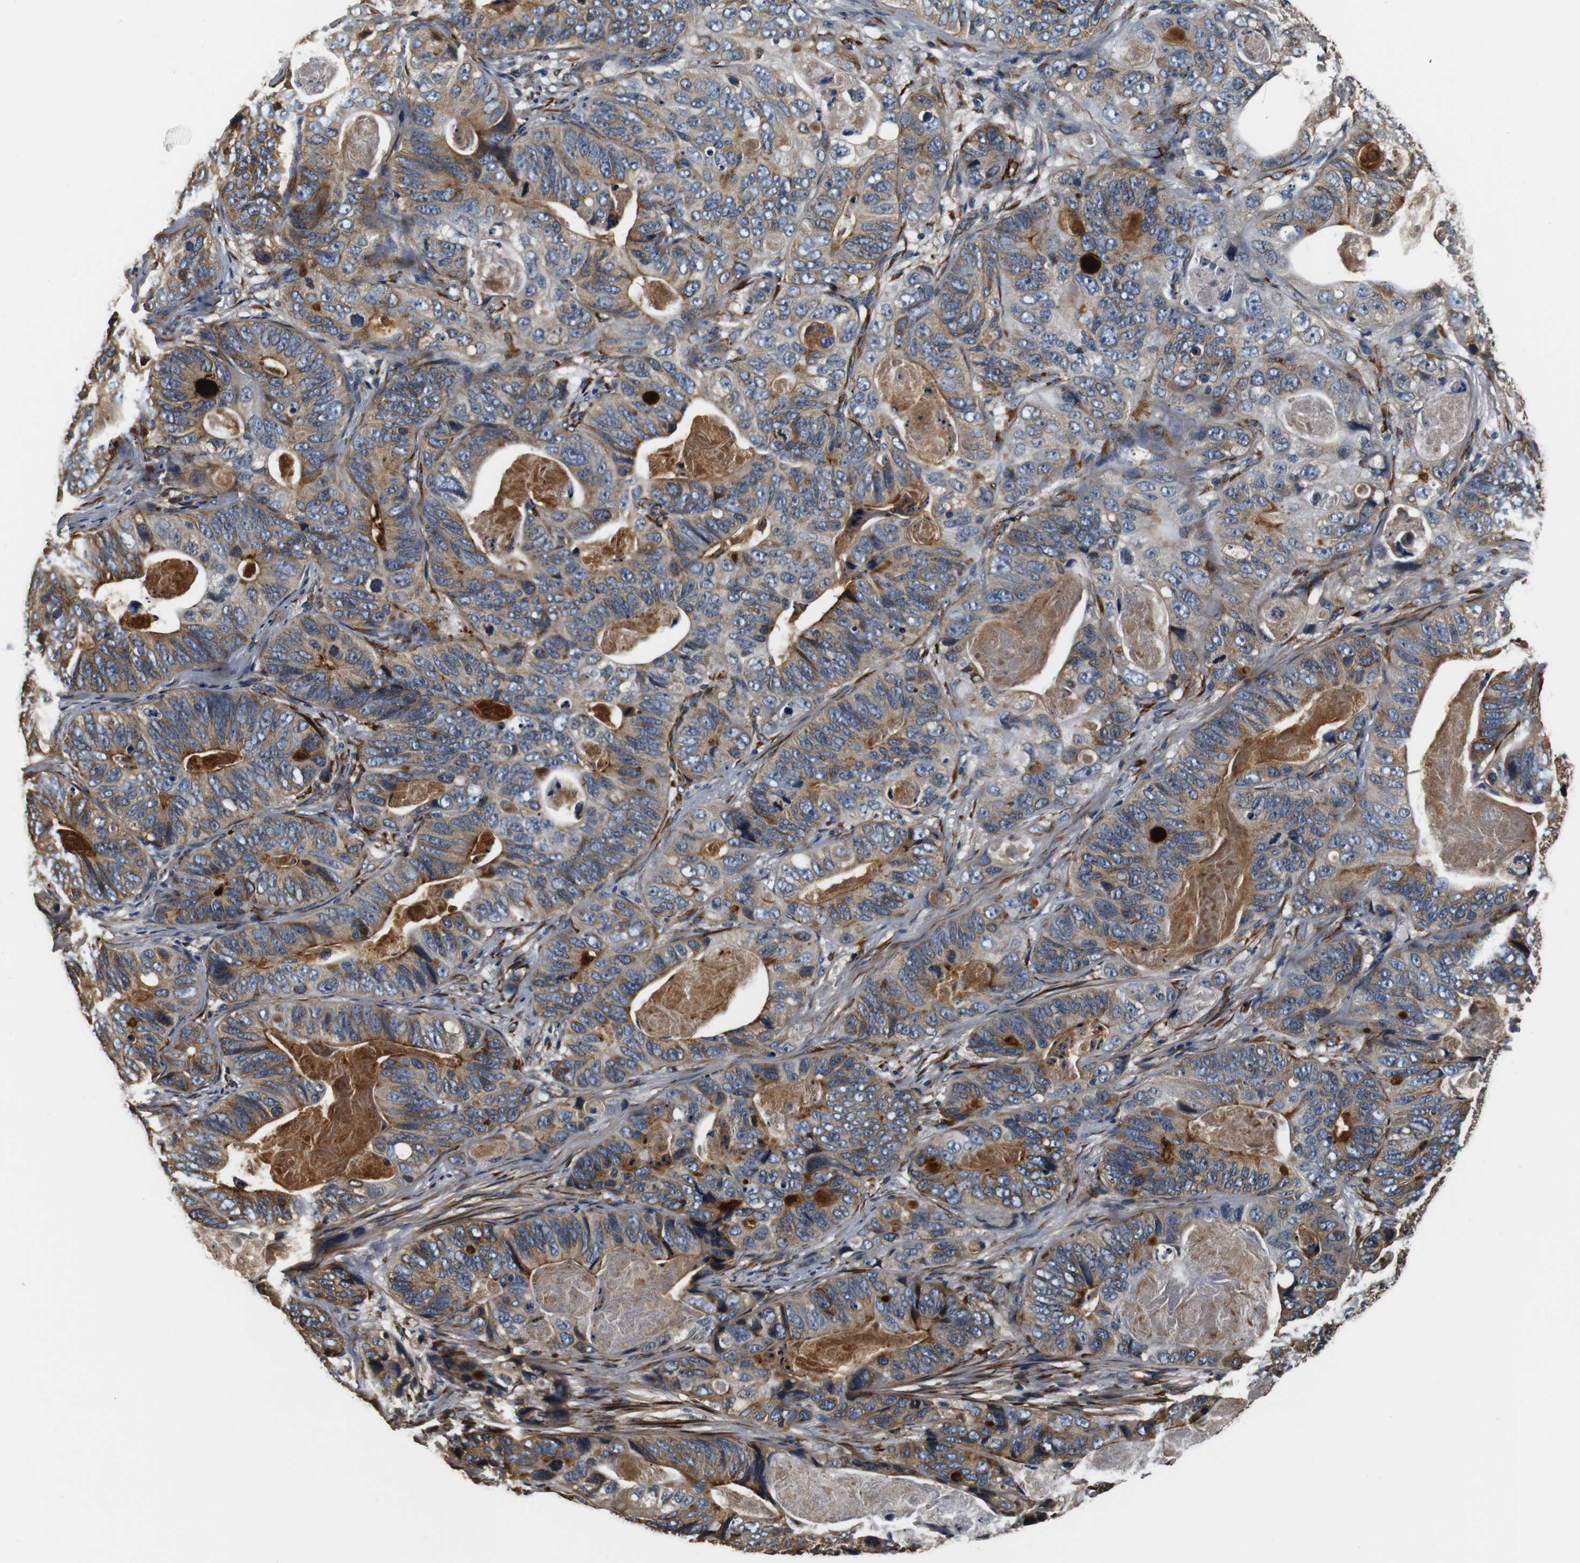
{"staining": {"intensity": "moderate", "quantity": ">75%", "location": "cytoplasmic/membranous"}, "tissue": "stomach cancer", "cell_type": "Tumor cells", "image_type": "cancer", "snomed": [{"axis": "morphology", "description": "Adenocarcinoma, NOS"}, {"axis": "topography", "description": "Stomach"}], "caption": "Stomach cancer (adenocarcinoma) stained with a brown dye exhibits moderate cytoplasmic/membranous positive positivity in approximately >75% of tumor cells.", "gene": "COL1A1", "patient": {"sex": "female", "age": 89}}